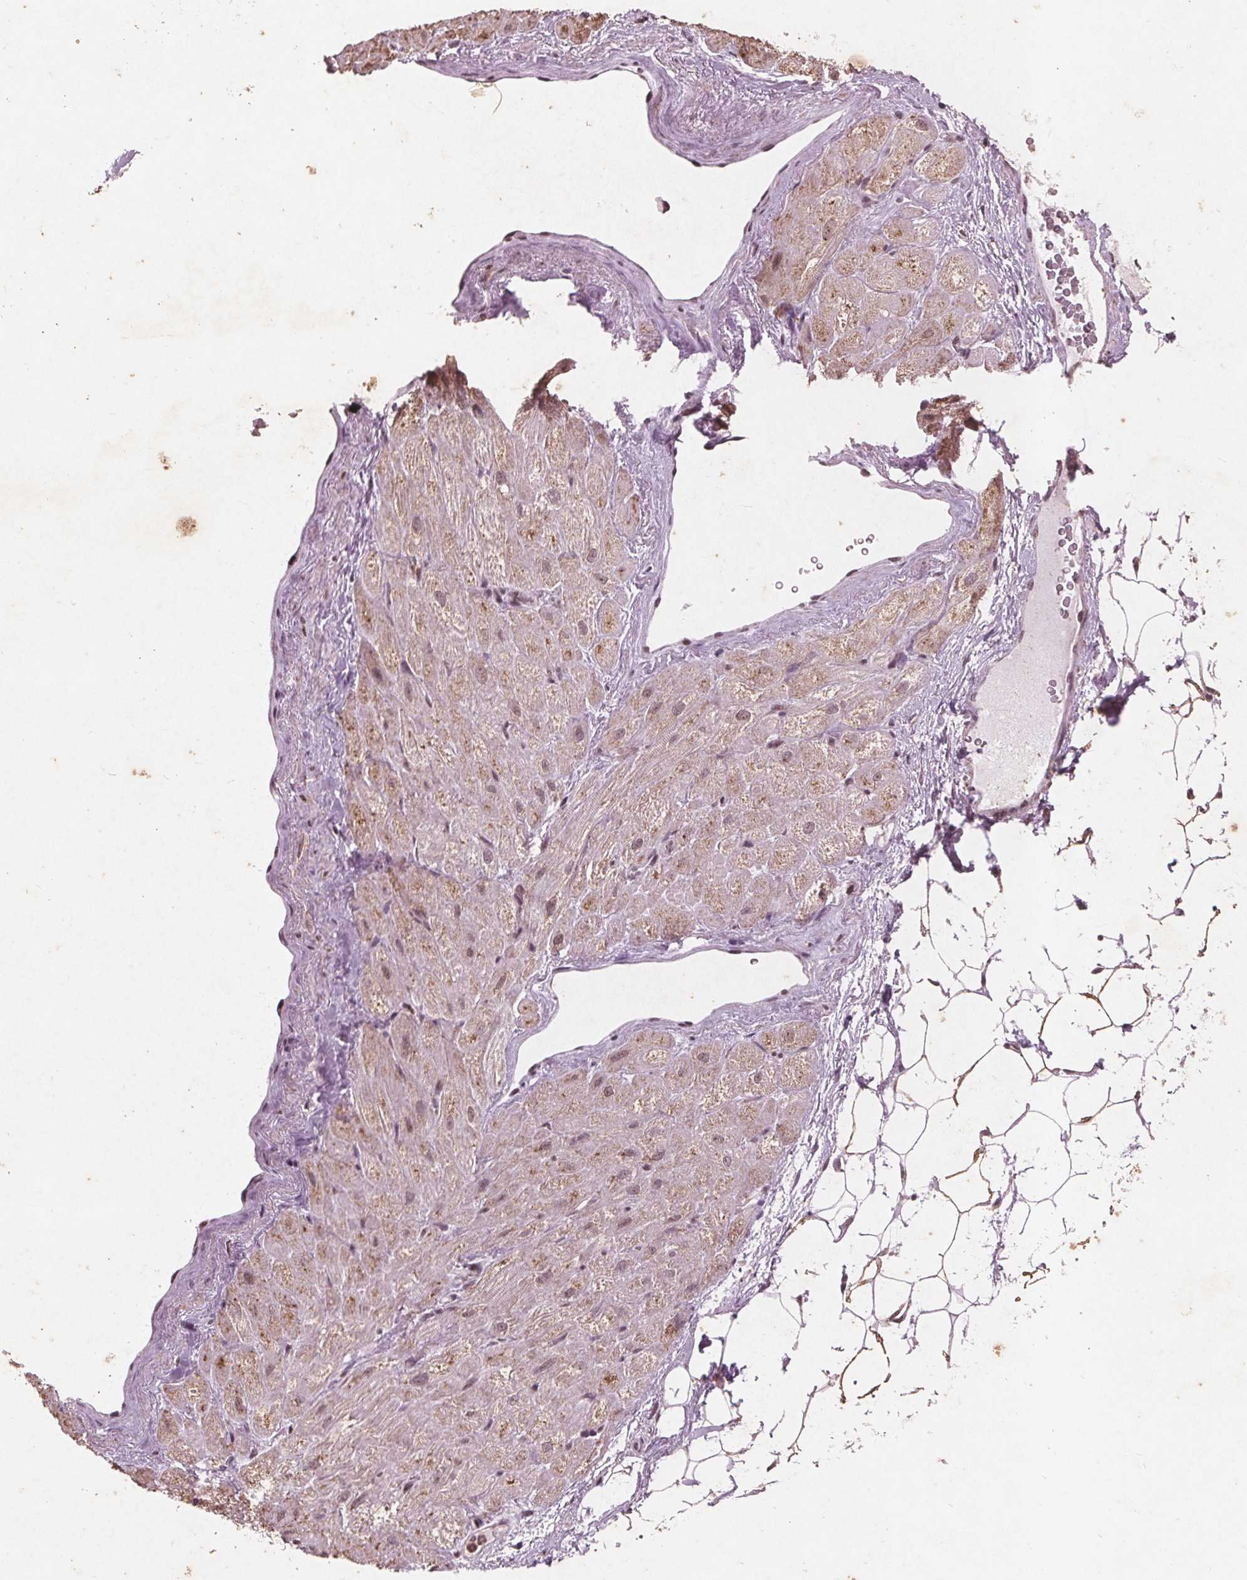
{"staining": {"intensity": "moderate", "quantity": ">75%", "location": "cytoplasmic/membranous,nuclear"}, "tissue": "heart muscle", "cell_type": "Cardiomyocytes", "image_type": "normal", "snomed": [{"axis": "morphology", "description": "Normal tissue, NOS"}, {"axis": "topography", "description": "Heart"}], "caption": "Cardiomyocytes display moderate cytoplasmic/membranous,nuclear positivity in approximately >75% of cells in unremarkable heart muscle. (DAB = brown stain, brightfield microscopy at high magnification).", "gene": "RPS6KA2", "patient": {"sex": "female", "age": 69}}